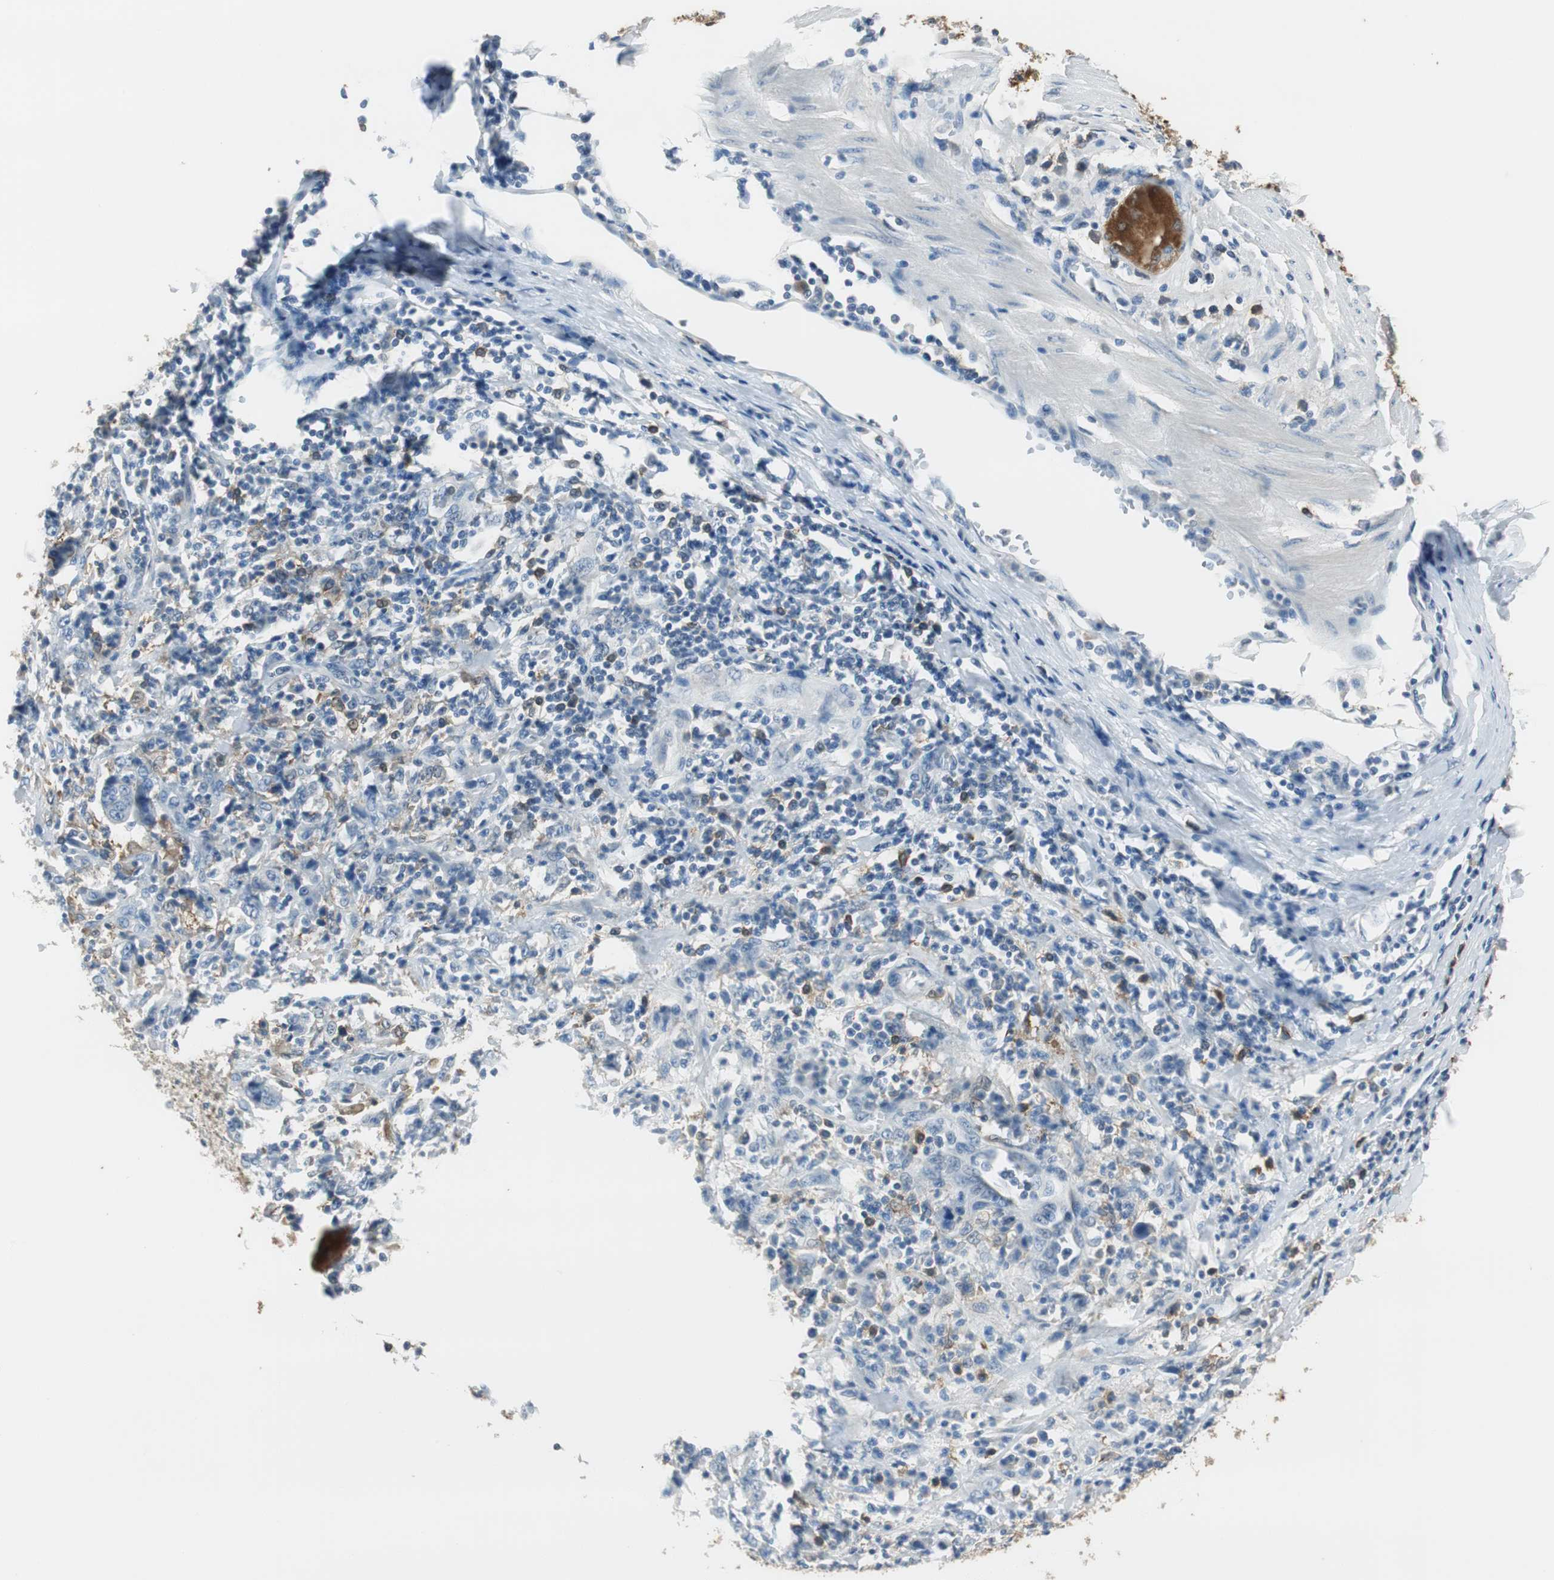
{"staining": {"intensity": "negative", "quantity": "none", "location": "none"}, "tissue": "stomach cancer", "cell_type": "Tumor cells", "image_type": "cancer", "snomed": [{"axis": "morphology", "description": "Normal tissue, NOS"}, {"axis": "morphology", "description": "Adenocarcinoma, NOS"}, {"axis": "topography", "description": "Stomach, upper"}, {"axis": "topography", "description": "Stomach"}], "caption": "Tumor cells are negative for brown protein staining in stomach cancer (adenocarcinoma).", "gene": "MSTO1", "patient": {"sex": "male", "age": 59}}